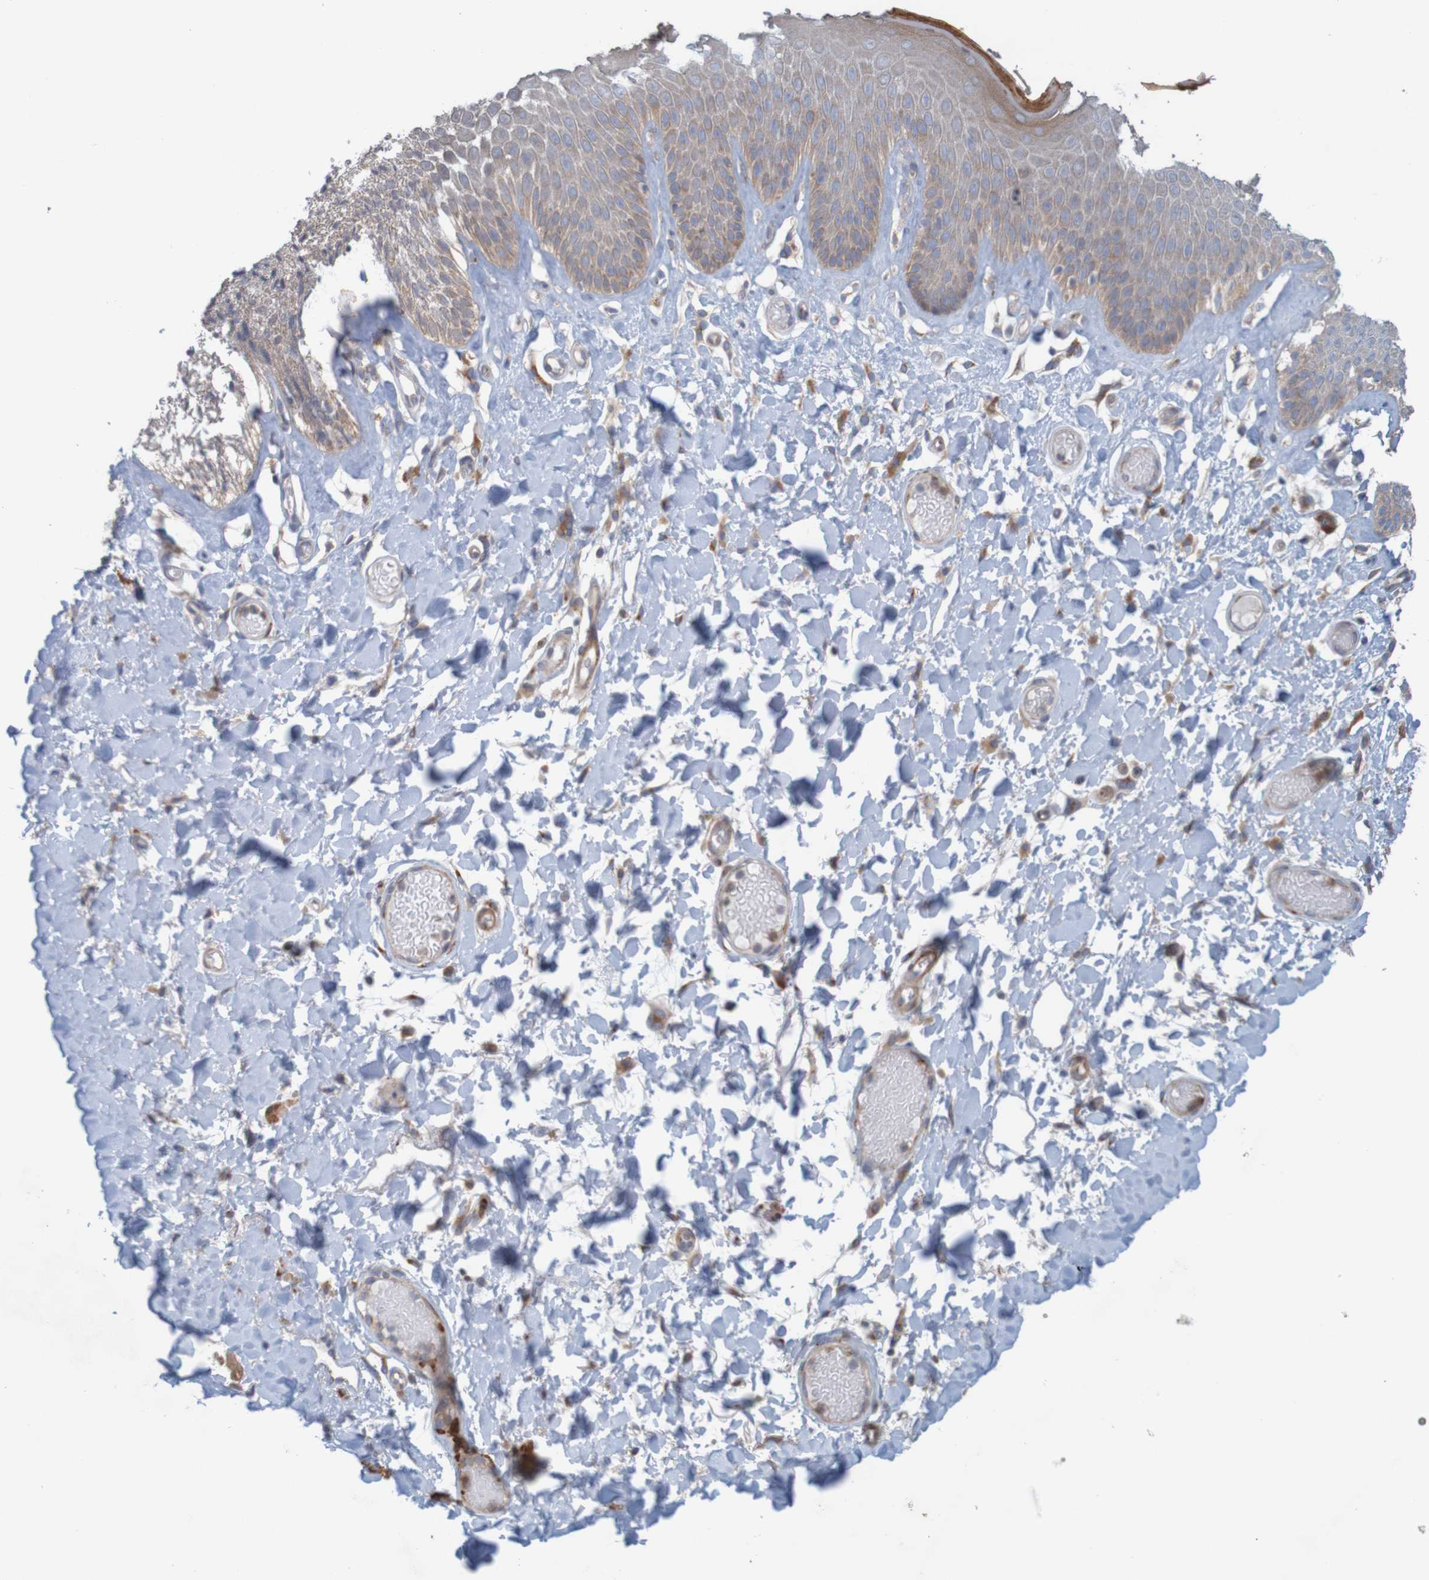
{"staining": {"intensity": "moderate", "quantity": "<25%", "location": "cytoplasmic/membranous"}, "tissue": "skin", "cell_type": "Epidermal cells", "image_type": "normal", "snomed": [{"axis": "morphology", "description": "Normal tissue, NOS"}, {"axis": "topography", "description": "Vulva"}], "caption": "Skin stained with DAB (3,3'-diaminobenzidine) IHC reveals low levels of moderate cytoplasmic/membranous positivity in approximately <25% of epidermal cells.", "gene": "KRT23", "patient": {"sex": "female", "age": 73}}